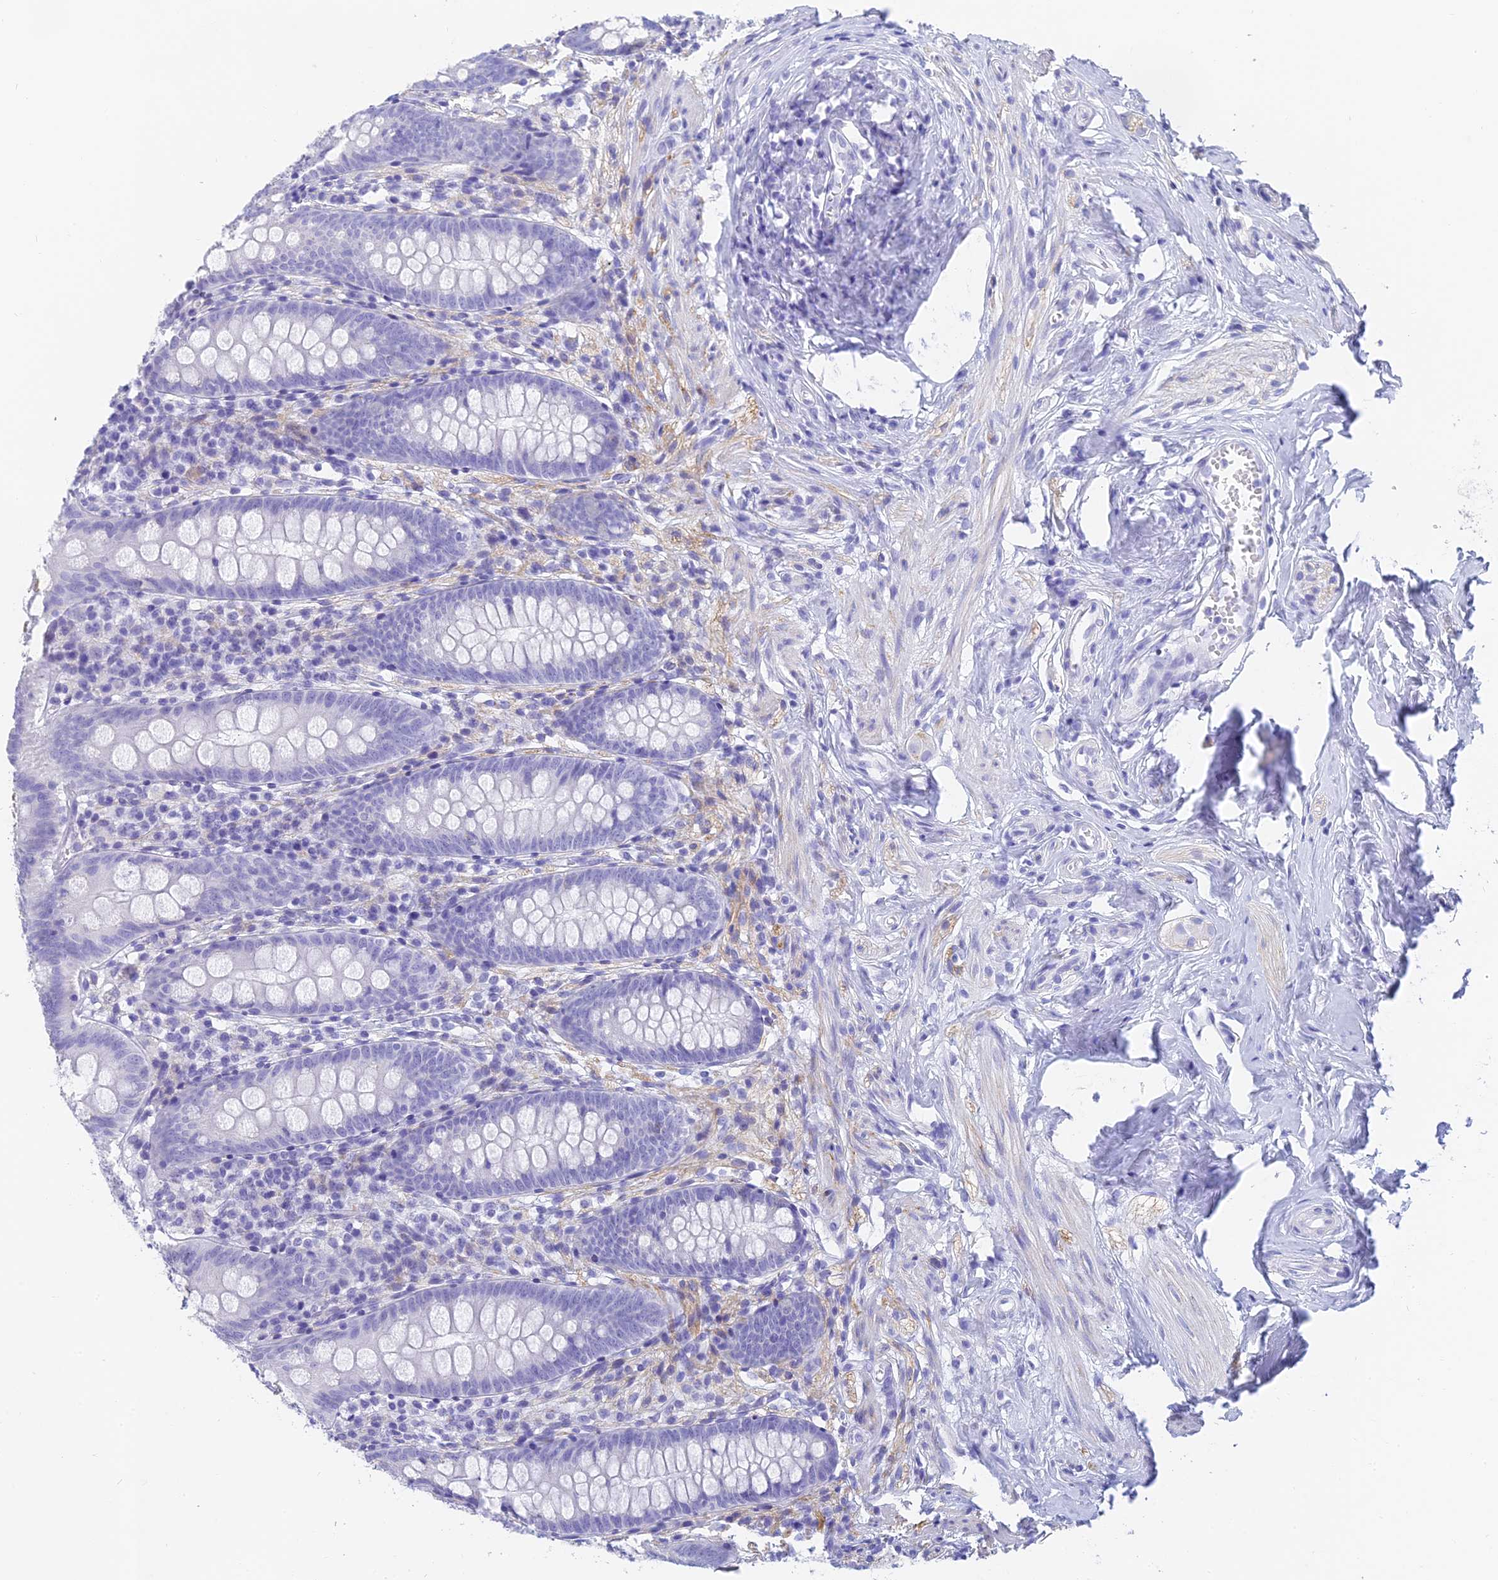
{"staining": {"intensity": "negative", "quantity": "none", "location": "none"}, "tissue": "appendix", "cell_type": "Glandular cells", "image_type": "normal", "snomed": [{"axis": "morphology", "description": "Normal tissue, NOS"}, {"axis": "topography", "description": "Appendix"}], "caption": "This is an immunohistochemistry (IHC) micrograph of unremarkable appendix. There is no expression in glandular cells.", "gene": "SLC36A2", "patient": {"sex": "female", "age": 51}}